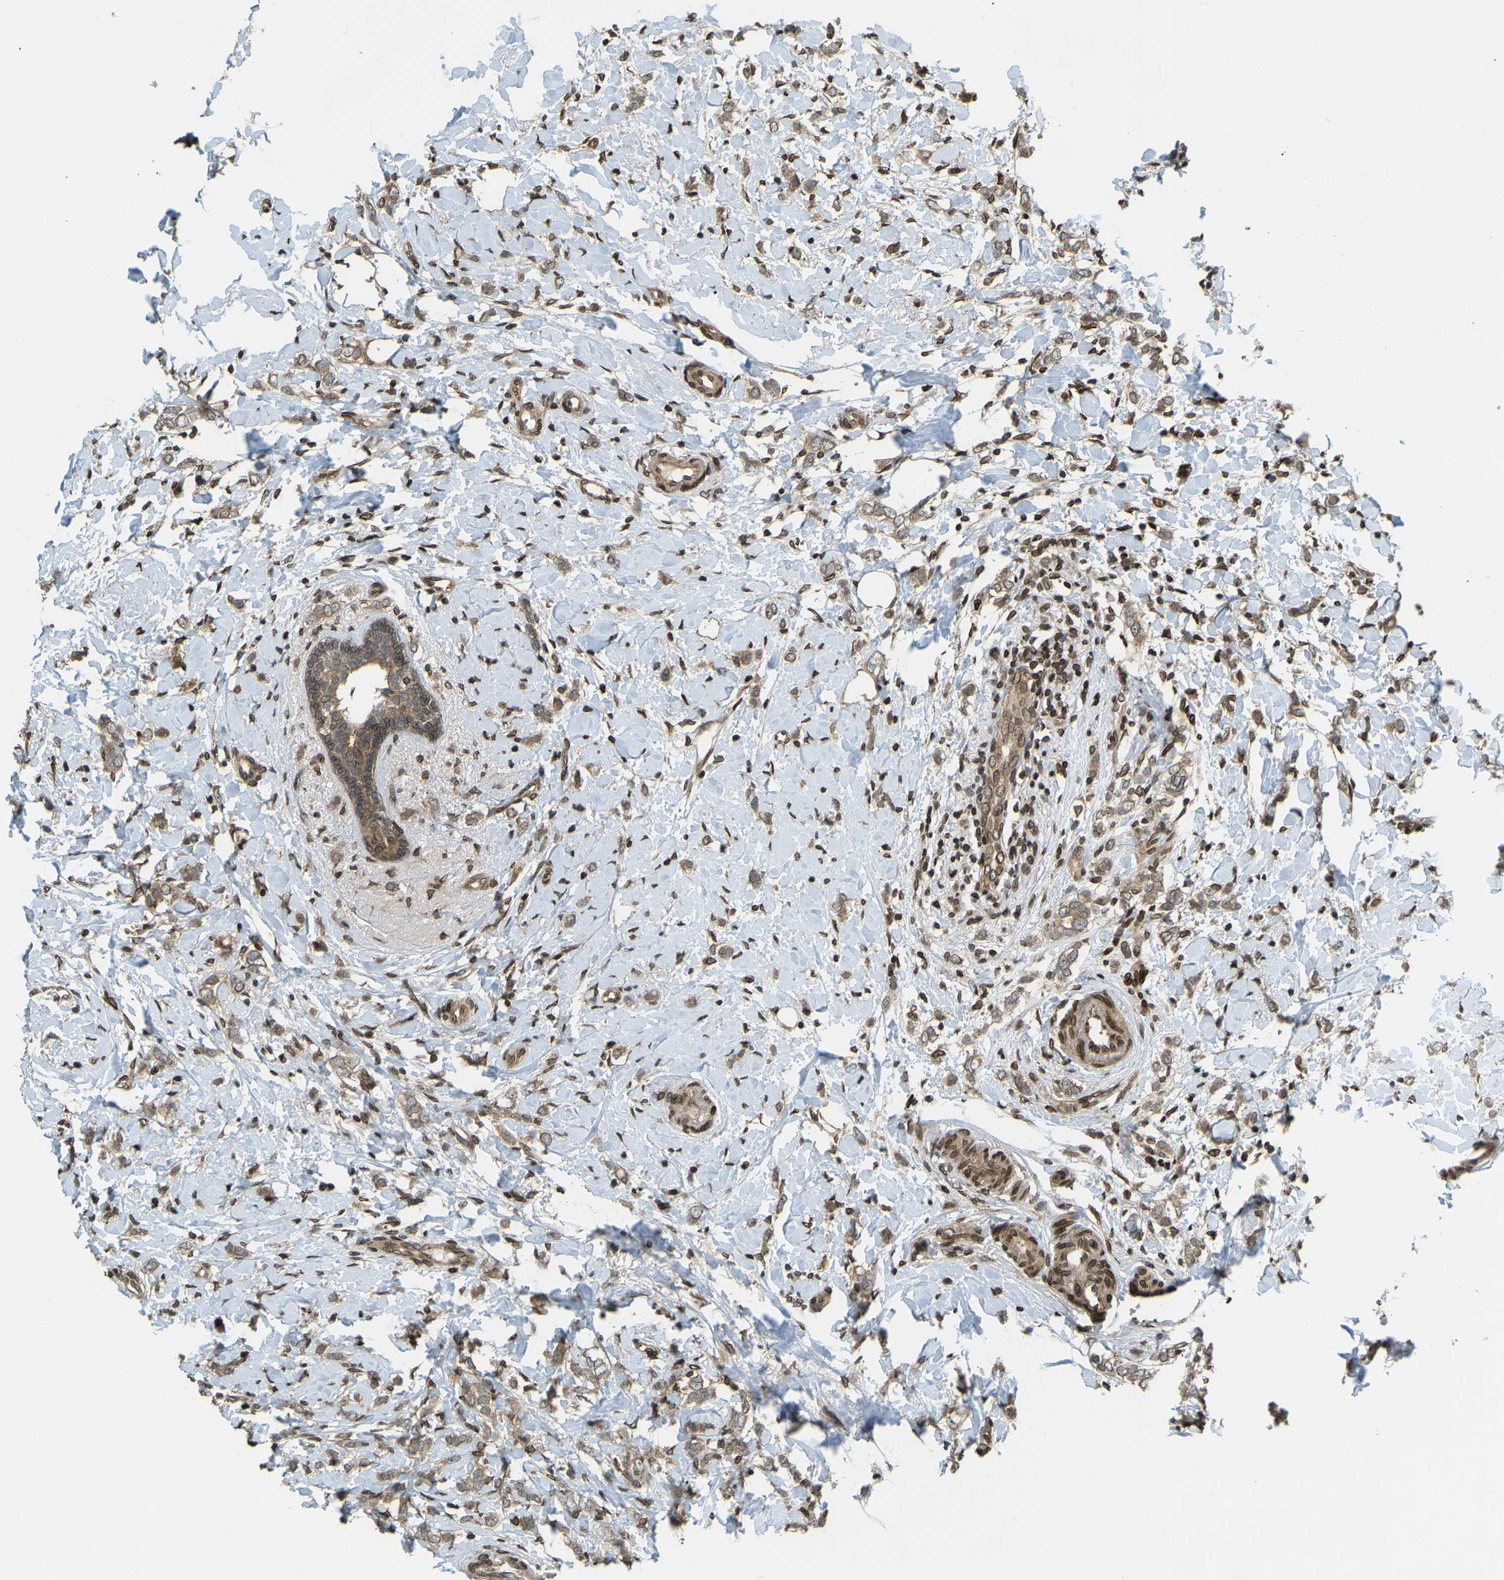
{"staining": {"intensity": "moderate", "quantity": ">75%", "location": "cytoplasmic/membranous,nuclear"}, "tissue": "breast cancer", "cell_type": "Tumor cells", "image_type": "cancer", "snomed": [{"axis": "morphology", "description": "Normal tissue, NOS"}, {"axis": "morphology", "description": "Lobular carcinoma"}, {"axis": "topography", "description": "Breast"}], "caption": "Breast cancer (lobular carcinoma) stained for a protein (brown) exhibits moderate cytoplasmic/membranous and nuclear positive positivity in approximately >75% of tumor cells.", "gene": "SYNE1", "patient": {"sex": "female", "age": 47}}